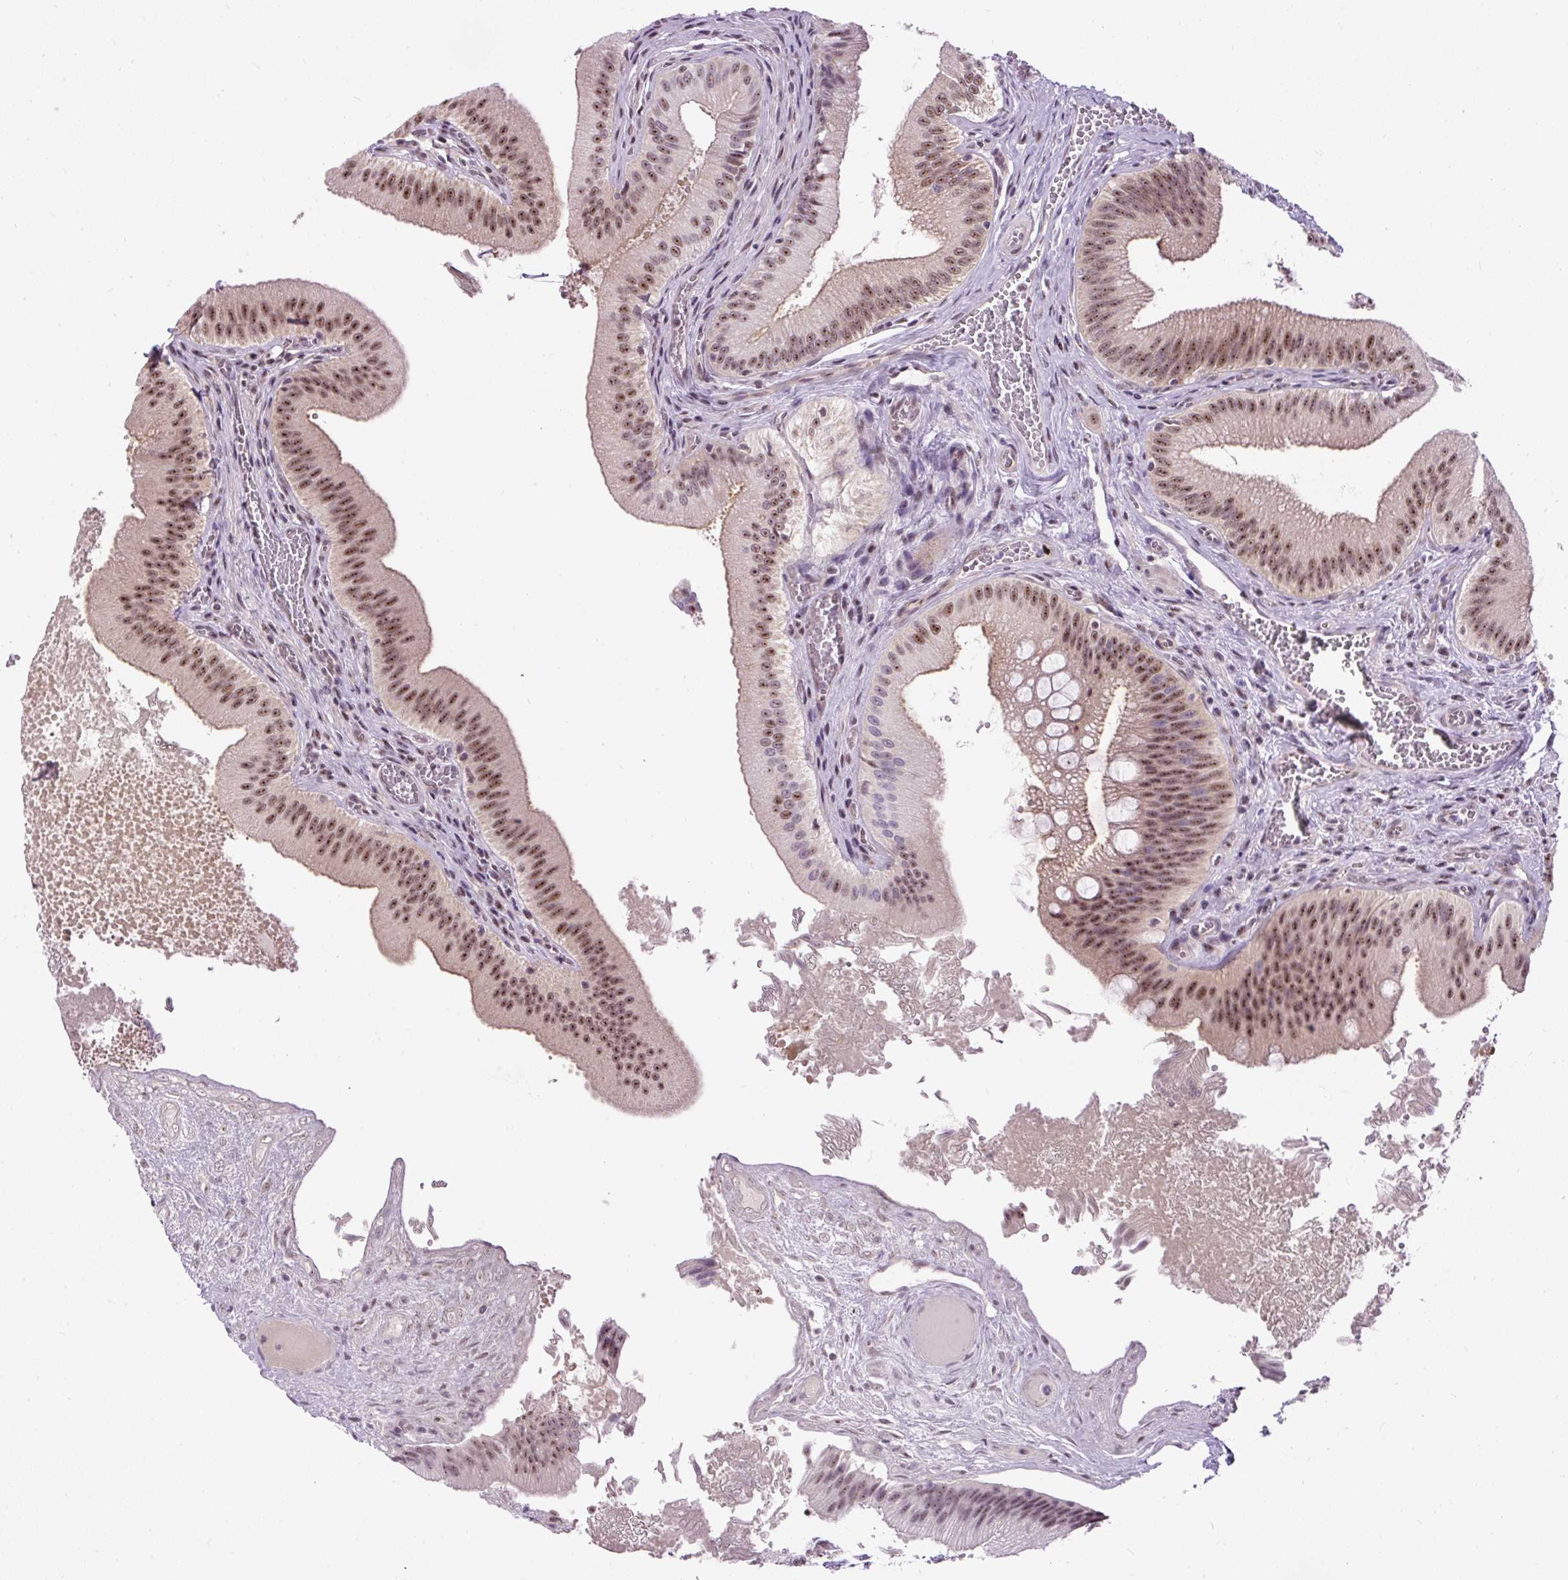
{"staining": {"intensity": "moderate", "quantity": ">75%", "location": "cytoplasmic/membranous,nuclear"}, "tissue": "gallbladder", "cell_type": "Glandular cells", "image_type": "normal", "snomed": [{"axis": "morphology", "description": "Normal tissue, NOS"}, {"axis": "topography", "description": "Gallbladder"}], "caption": "Immunohistochemical staining of benign gallbladder reveals moderate cytoplasmic/membranous,nuclear protein expression in about >75% of glandular cells.", "gene": "SMC5", "patient": {"sex": "male", "age": 17}}